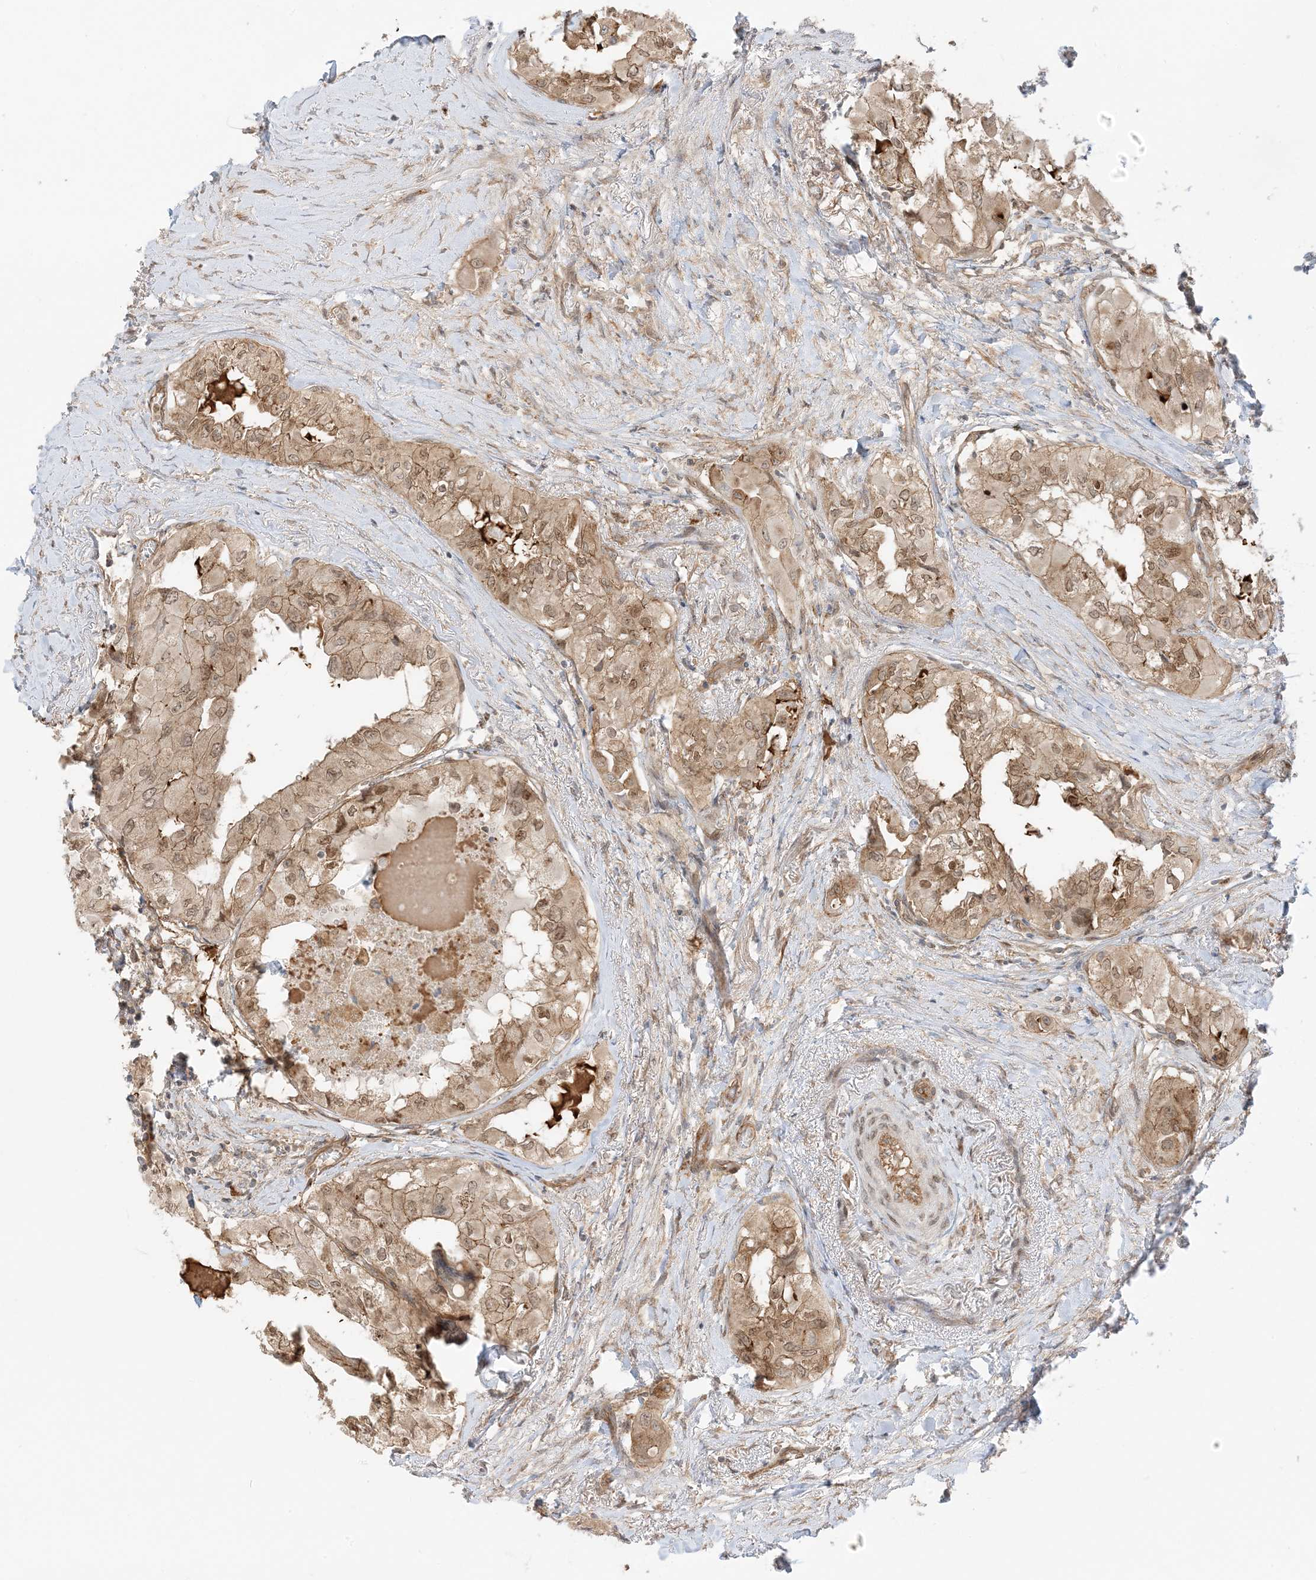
{"staining": {"intensity": "moderate", "quantity": ">75%", "location": "cytoplasmic/membranous,nuclear"}, "tissue": "thyroid cancer", "cell_type": "Tumor cells", "image_type": "cancer", "snomed": [{"axis": "morphology", "description": "Papillary adenocarcinoma, NOS"}, {"axis": "topography", "description": "Thyroid gland"}], "caption": "Thyroid cancer was stained to show a protein in brown. There is medium levels of moderate cytoplasmic/membranous and nuclear expression in approximately >75% of tumor cells.", "gene": "UBAP2L", "patient": {"sex": "female", "age": 59}}